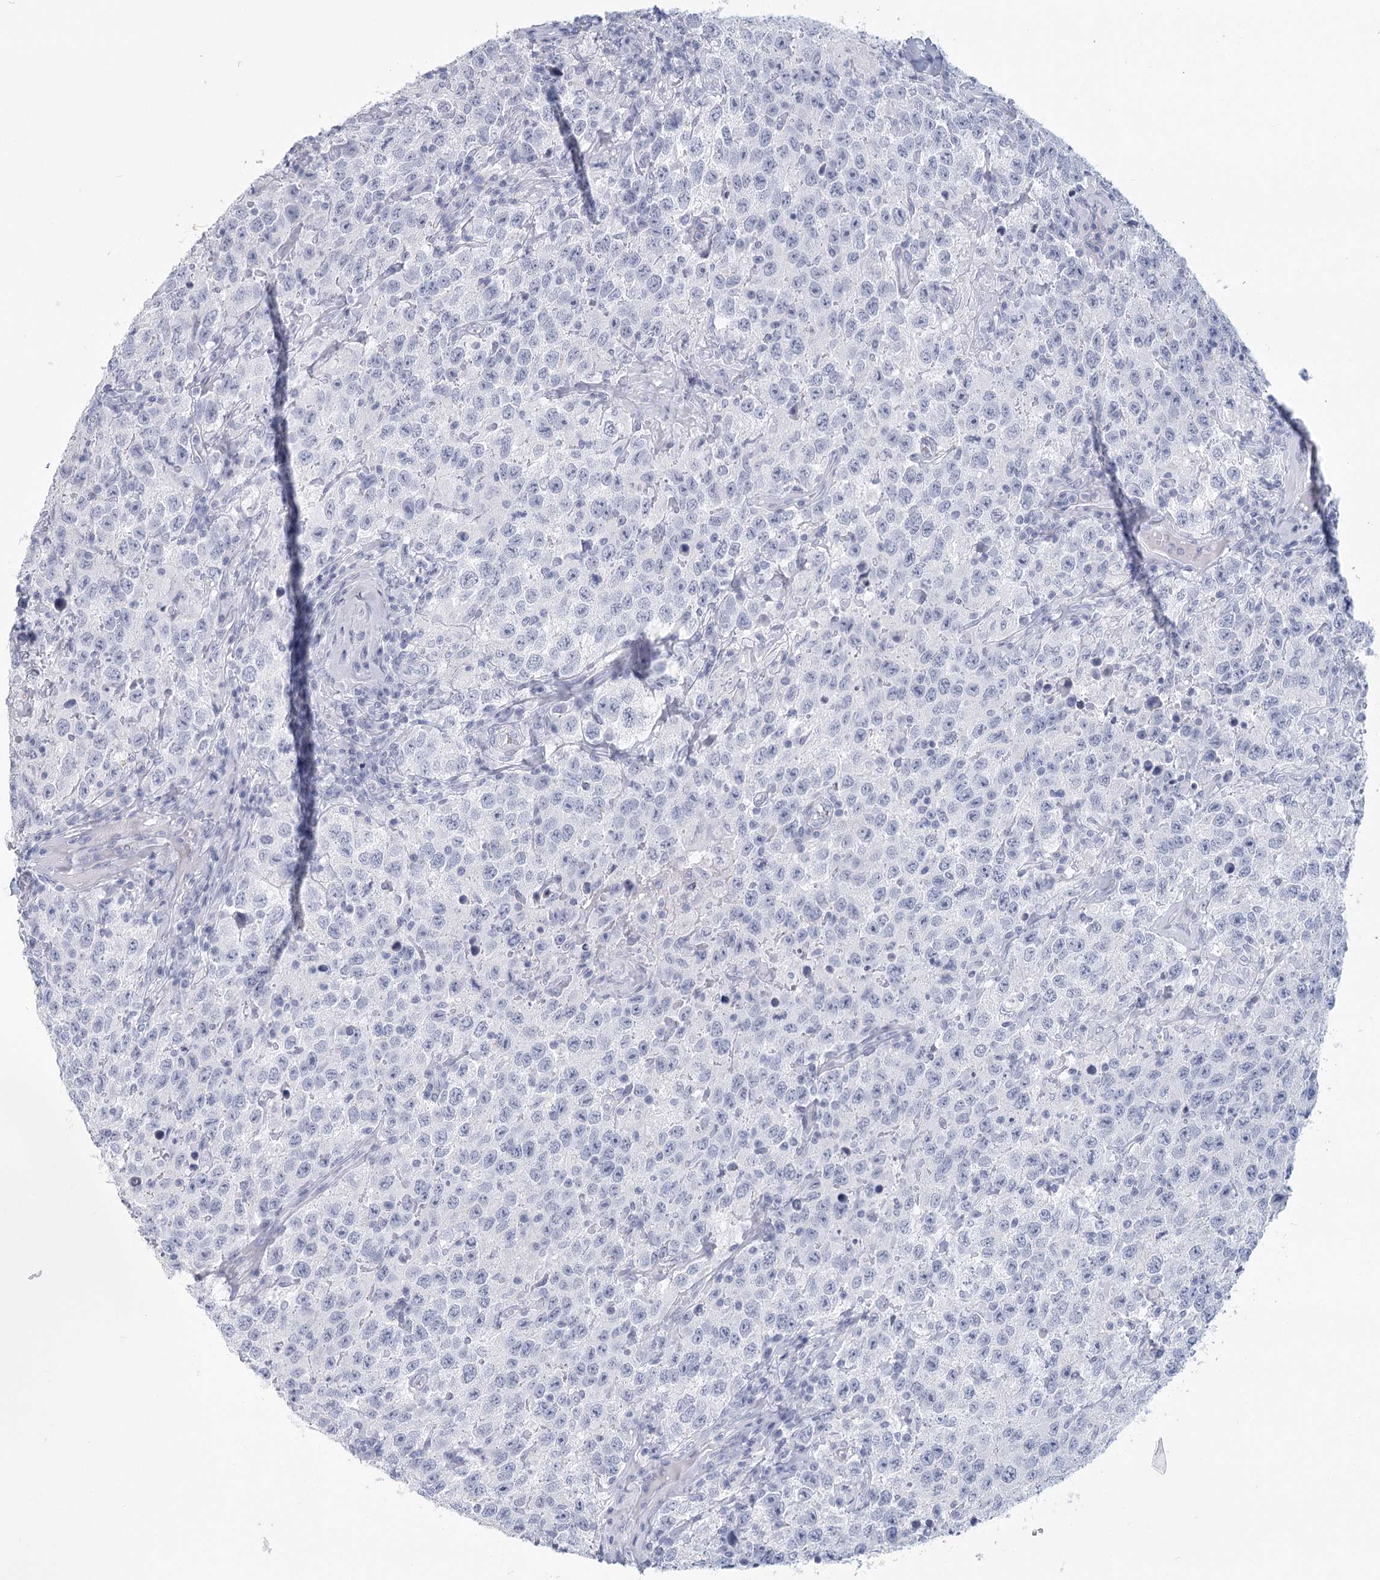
{"staining": {"intensity": "negative", "quantity": "none", "location": "none"}, "tissue": "testis cancer", "cell_type": "Tumor cells", "image_type": "cancer", "snomed": [{"axis": "morphology", "description": "Seminoma, NOS"}, {"axis": "topography", "description": "Testis"}], "caption": "Tumor cells show no significant protein expression in testis cancer (seminoma).", "gene": "WNT8B", "patient": {"sex": "male", "age": 41}}